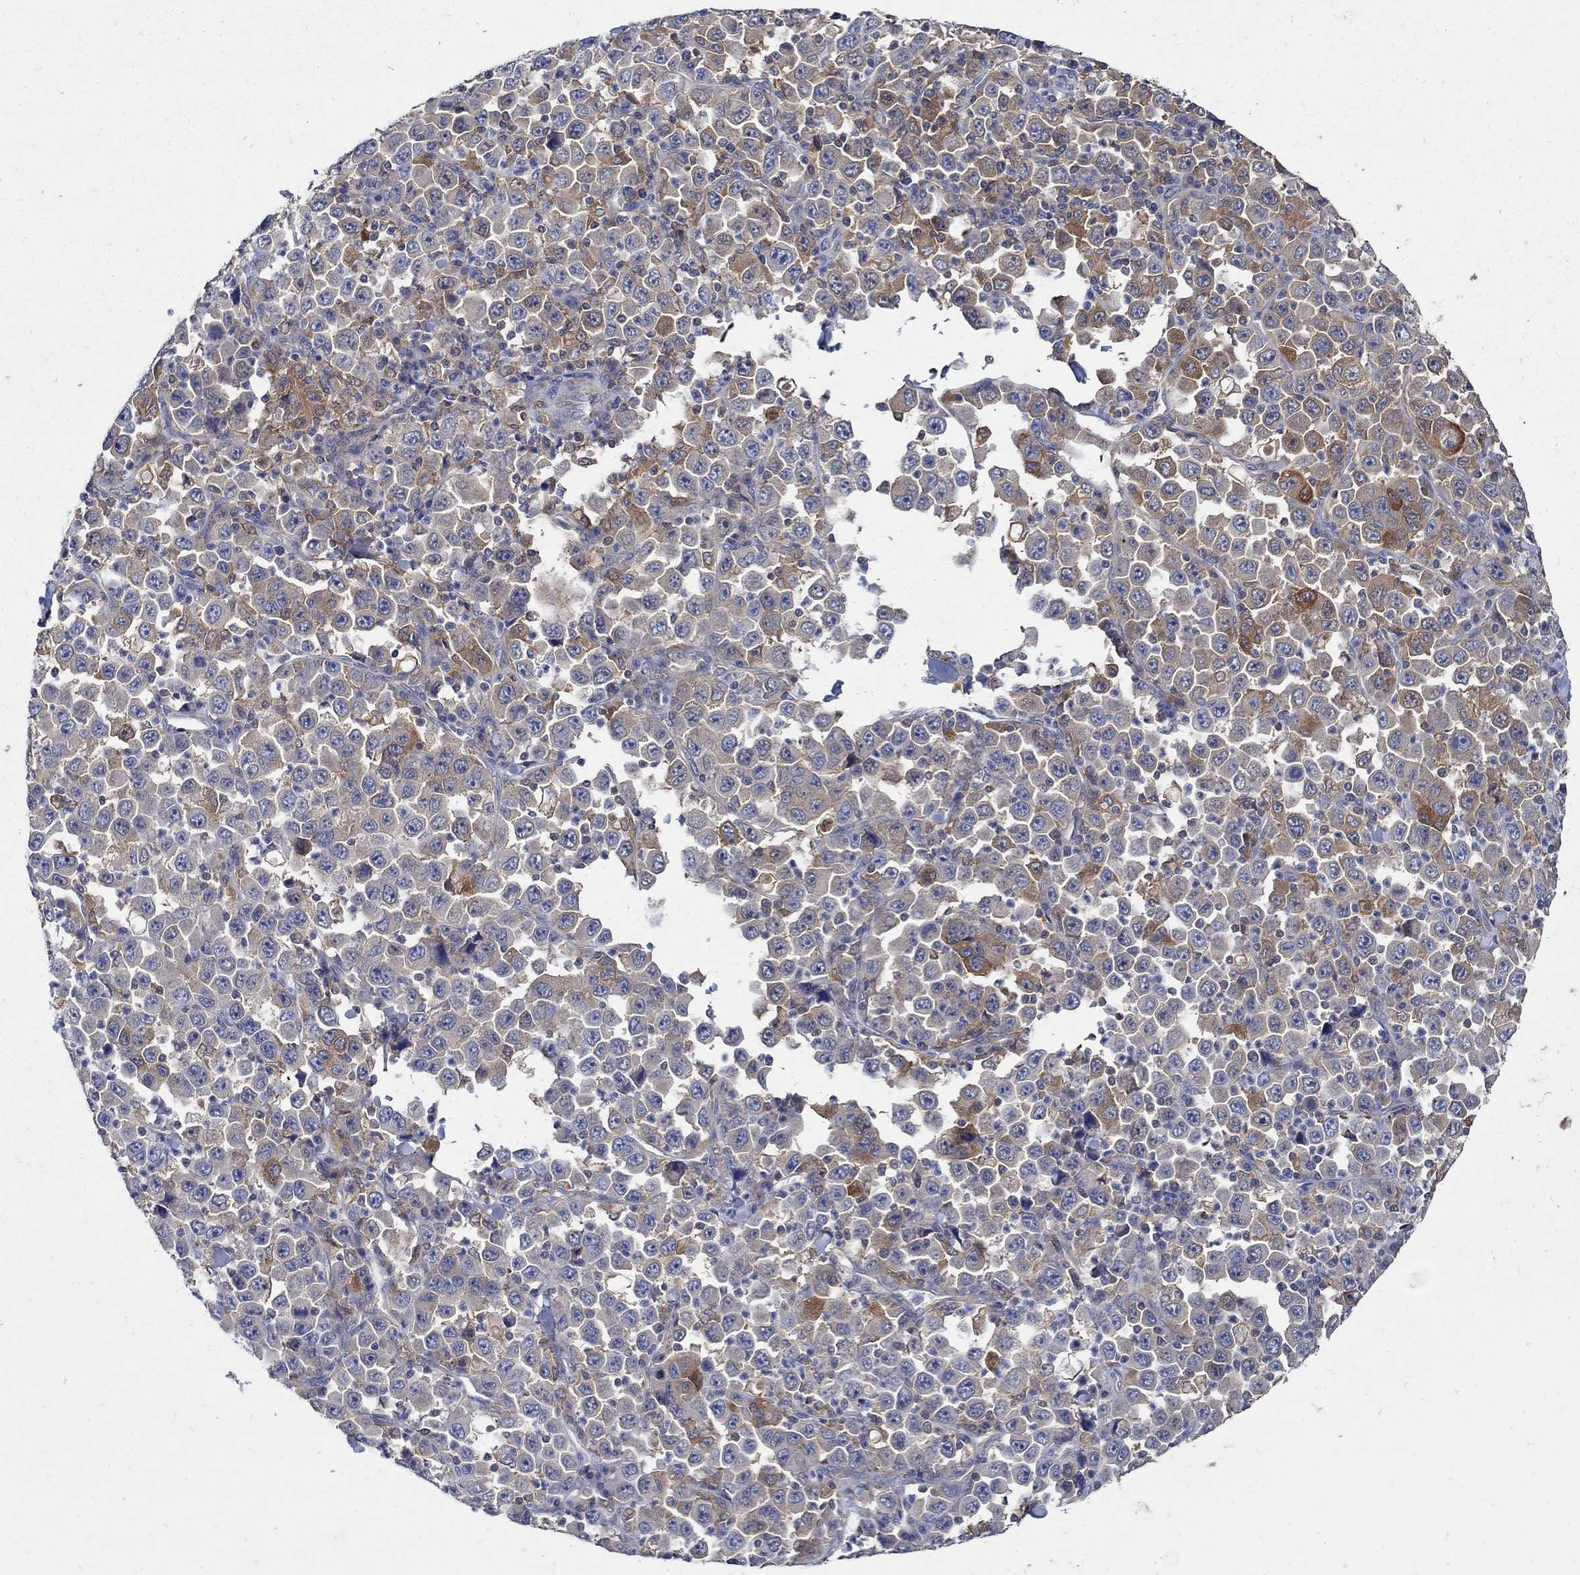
{"staining": {"intensity": "moderate", "quantity": "25%-75%", "location": "cytoplasmic/membranous"}, "tissue": "stomach cancer", "cell_type": "Tumor cells", "image_type": "cancer", "snomed": [{"axis": "morphology", "description": "Normal tissue, NOS"}, {"axis": "morphology", "description": "Adenocarcinoma, NOS"}, {"axis": "topography", "description": "Stomach, upper"}, {"axis": "topography", "description": "Stomach"}], "caption": "The image demonstrates staining of stomach adenocarcinoma, revealing moderate cytoplasmic/membranous protein positivity (brown color) within tumor cells. (DAB IHC with brightfield microscopy, high magnification).", "gene": "MTHFR", "patient": {"sex": "male", "age": 59}}